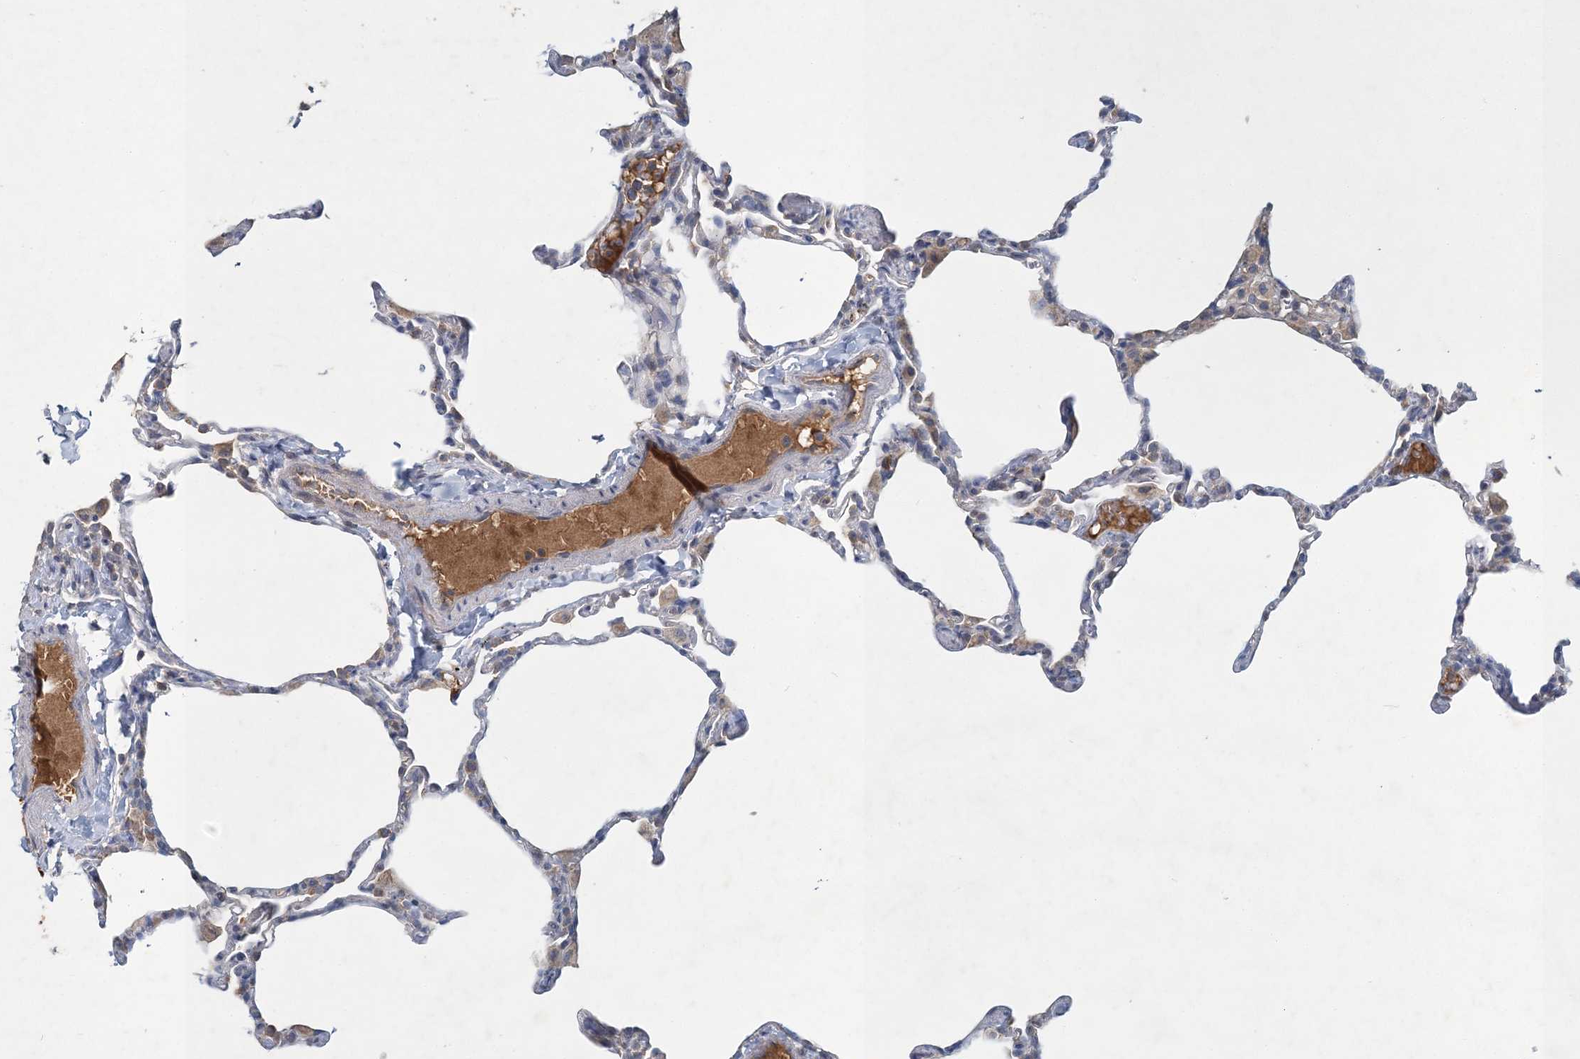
{"staining": {"intensity": "moderate", "quantity": "<25%", "location": "cytoplasmic/membranous"}, "tissue": "lung", "cell_type": "Alveolar cells", "image_type": "normal", "snomed": [{"axis": "morphology", "description": "Normal tissue, NOS"}, {"axis": "topography", "description": "Lung"}], "caption": "DAB (3,3'-diaminobenzidine) immunohistochemical staining of unremarkable human lung displays moderate cytoplasmic/membranous protein positivity in approximately <25% of alveolar cells.", "gene": "RNF25", "patient": {"sex": "male", "age": 20}}